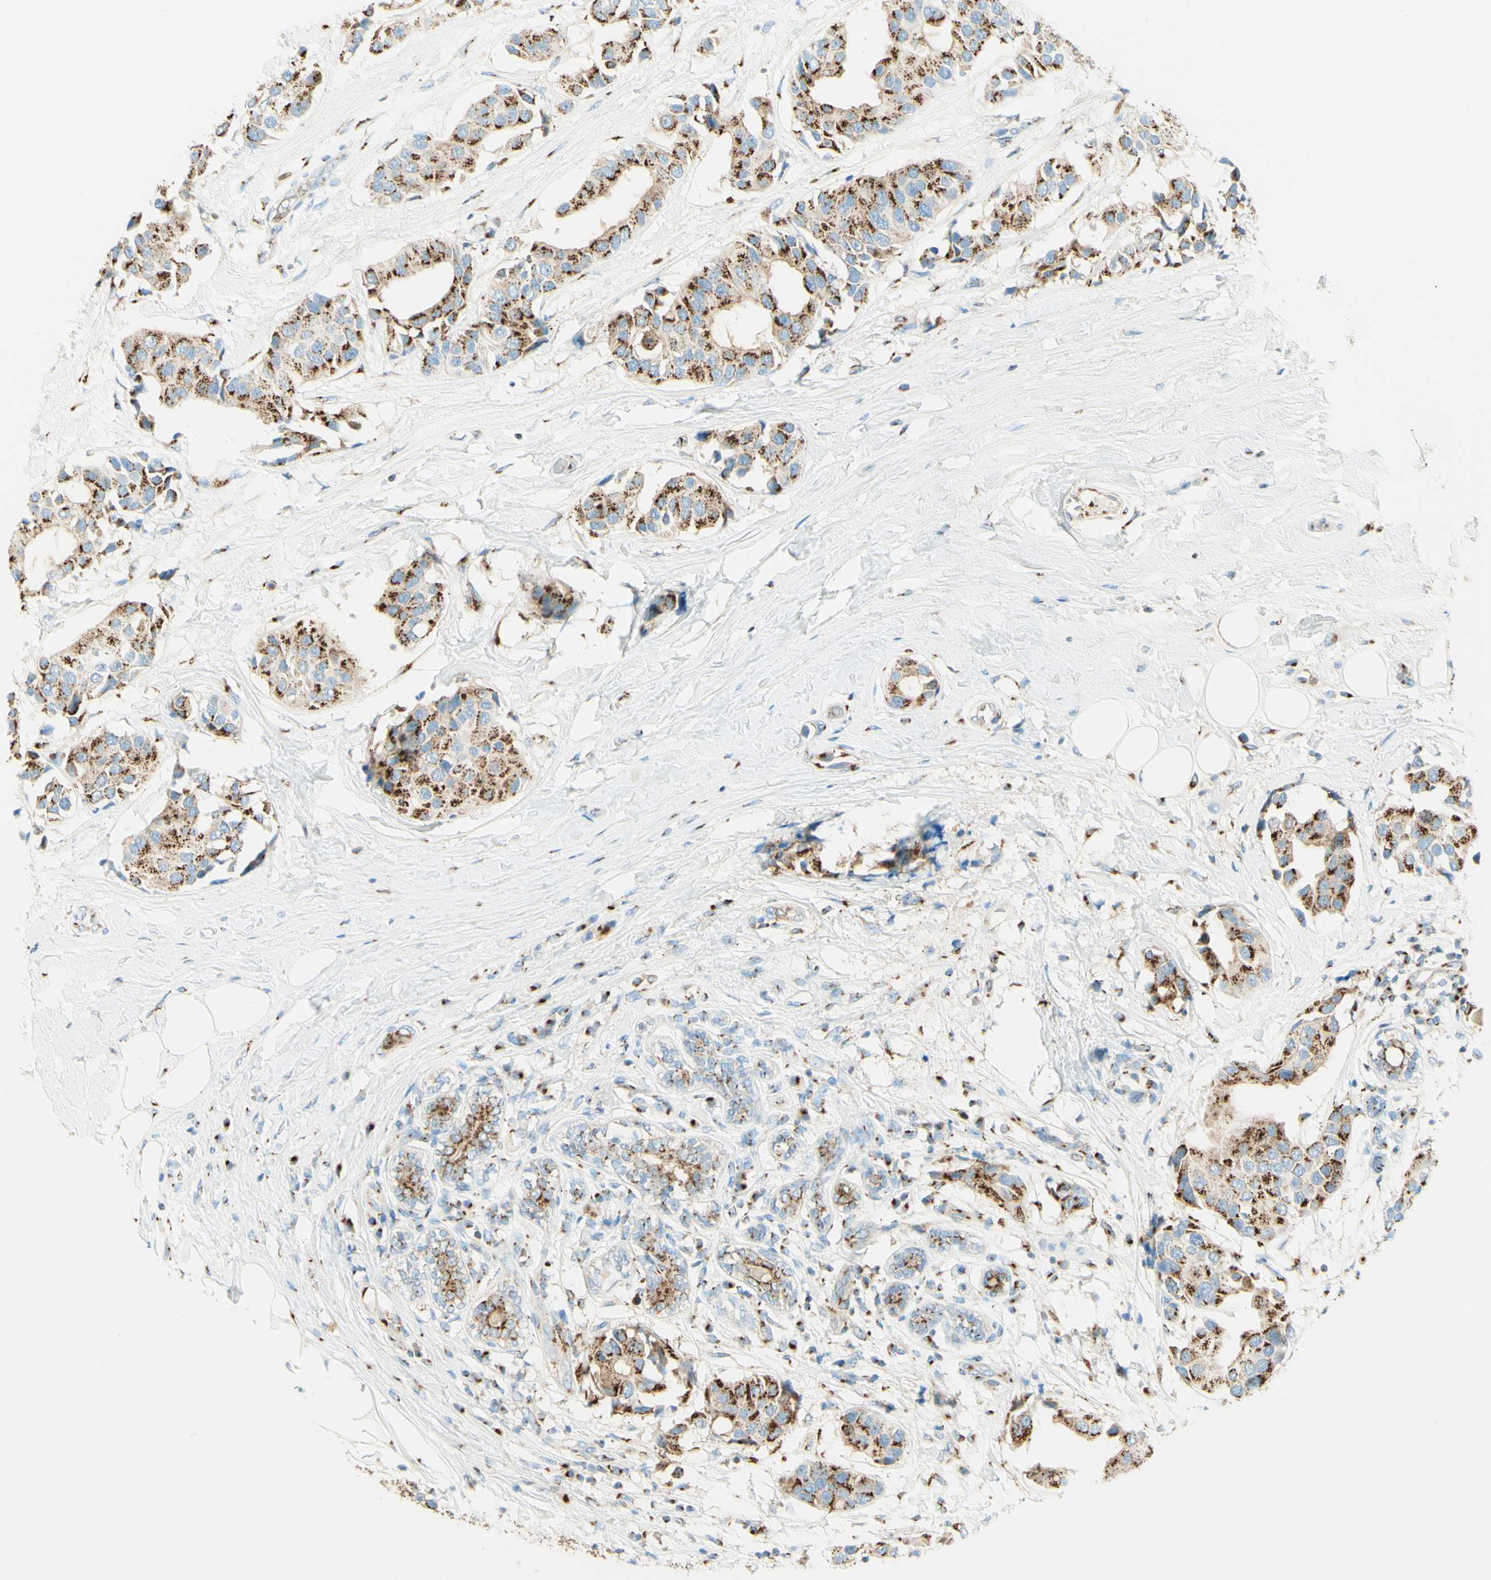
{"staining": {"intensity": "strong", "quantity": ">75%", "location": "cytoplasmic/membranous"}, "tissue": "breast cancer", "cell_type": "Tumor cells", "image_type": "cancer", "snomed": [{"axis": "morphology", "description": "Normal tissue, NOS"}, {"axis": "morphology", "description": "Duct carcinoma"}, {"axis": "topography", "description": "Breast"}], "caption": "Human breast cancer (invasive ductal carcinoma) stained with a protein marker demonstrates strong staining in tumor cells.", "gene": "GOLGB1", "patient": {"sex": "female", "age": 39}}